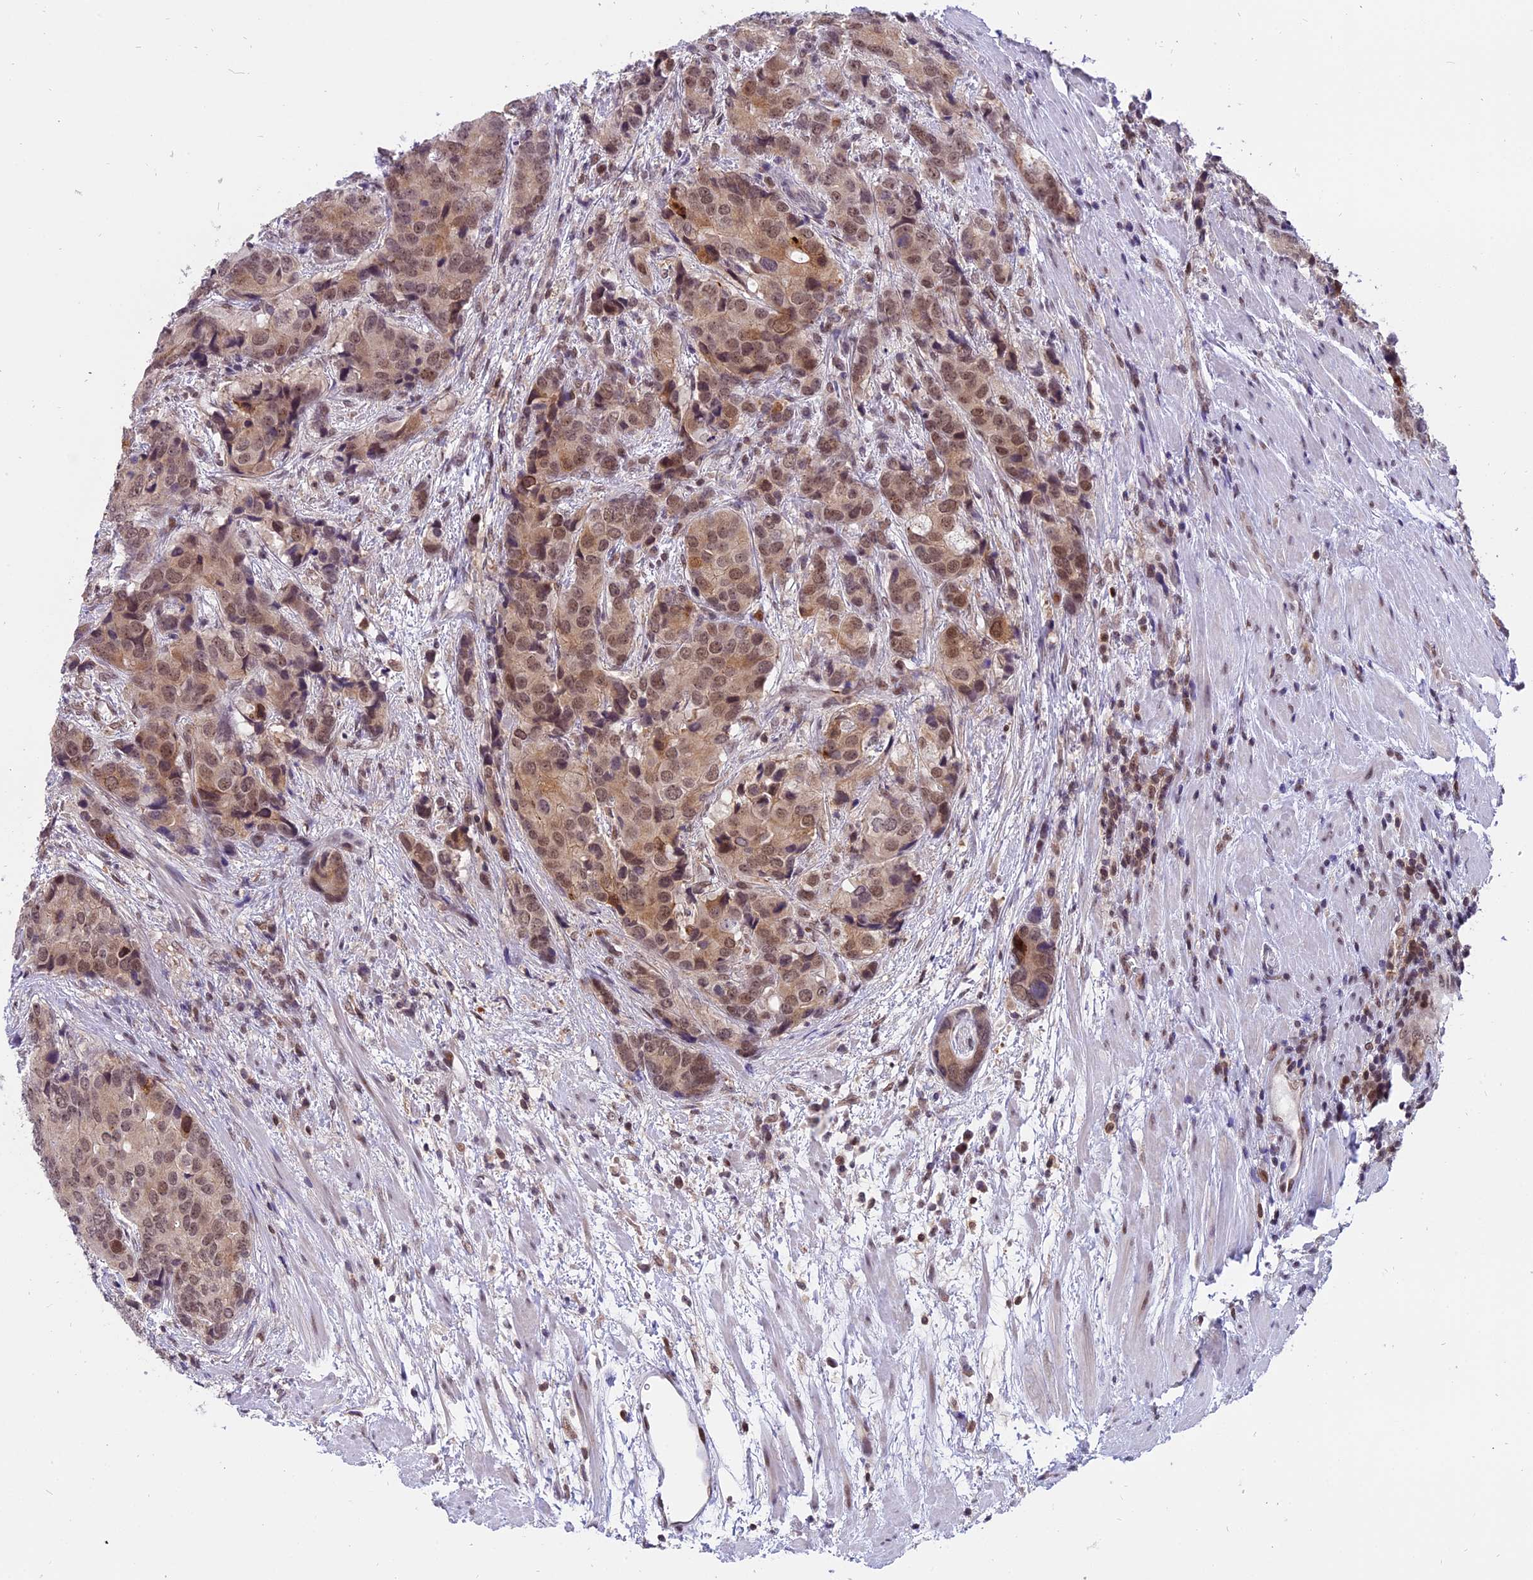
{"staining": {"intensity": "moderate", "quantity": ">75%", "location": "nuclear"}, "tissue": "prostate cancer", "cell_type": "Tumor cells", "image_type": "cancer", "snomed": [{"axis": "morphology", "description": "Adenocarcinoma, High grade"}, {"axis": "topography", "description": "Prostate"}], "caption": "Brown immunohistochemical staining in human high-grade adenocarcinoma (prostate) reveals moderate nuclear expression in about >75% of tumor cells.", "gene": "TADA3", "patient": {"sex": "male", "age": 62}}